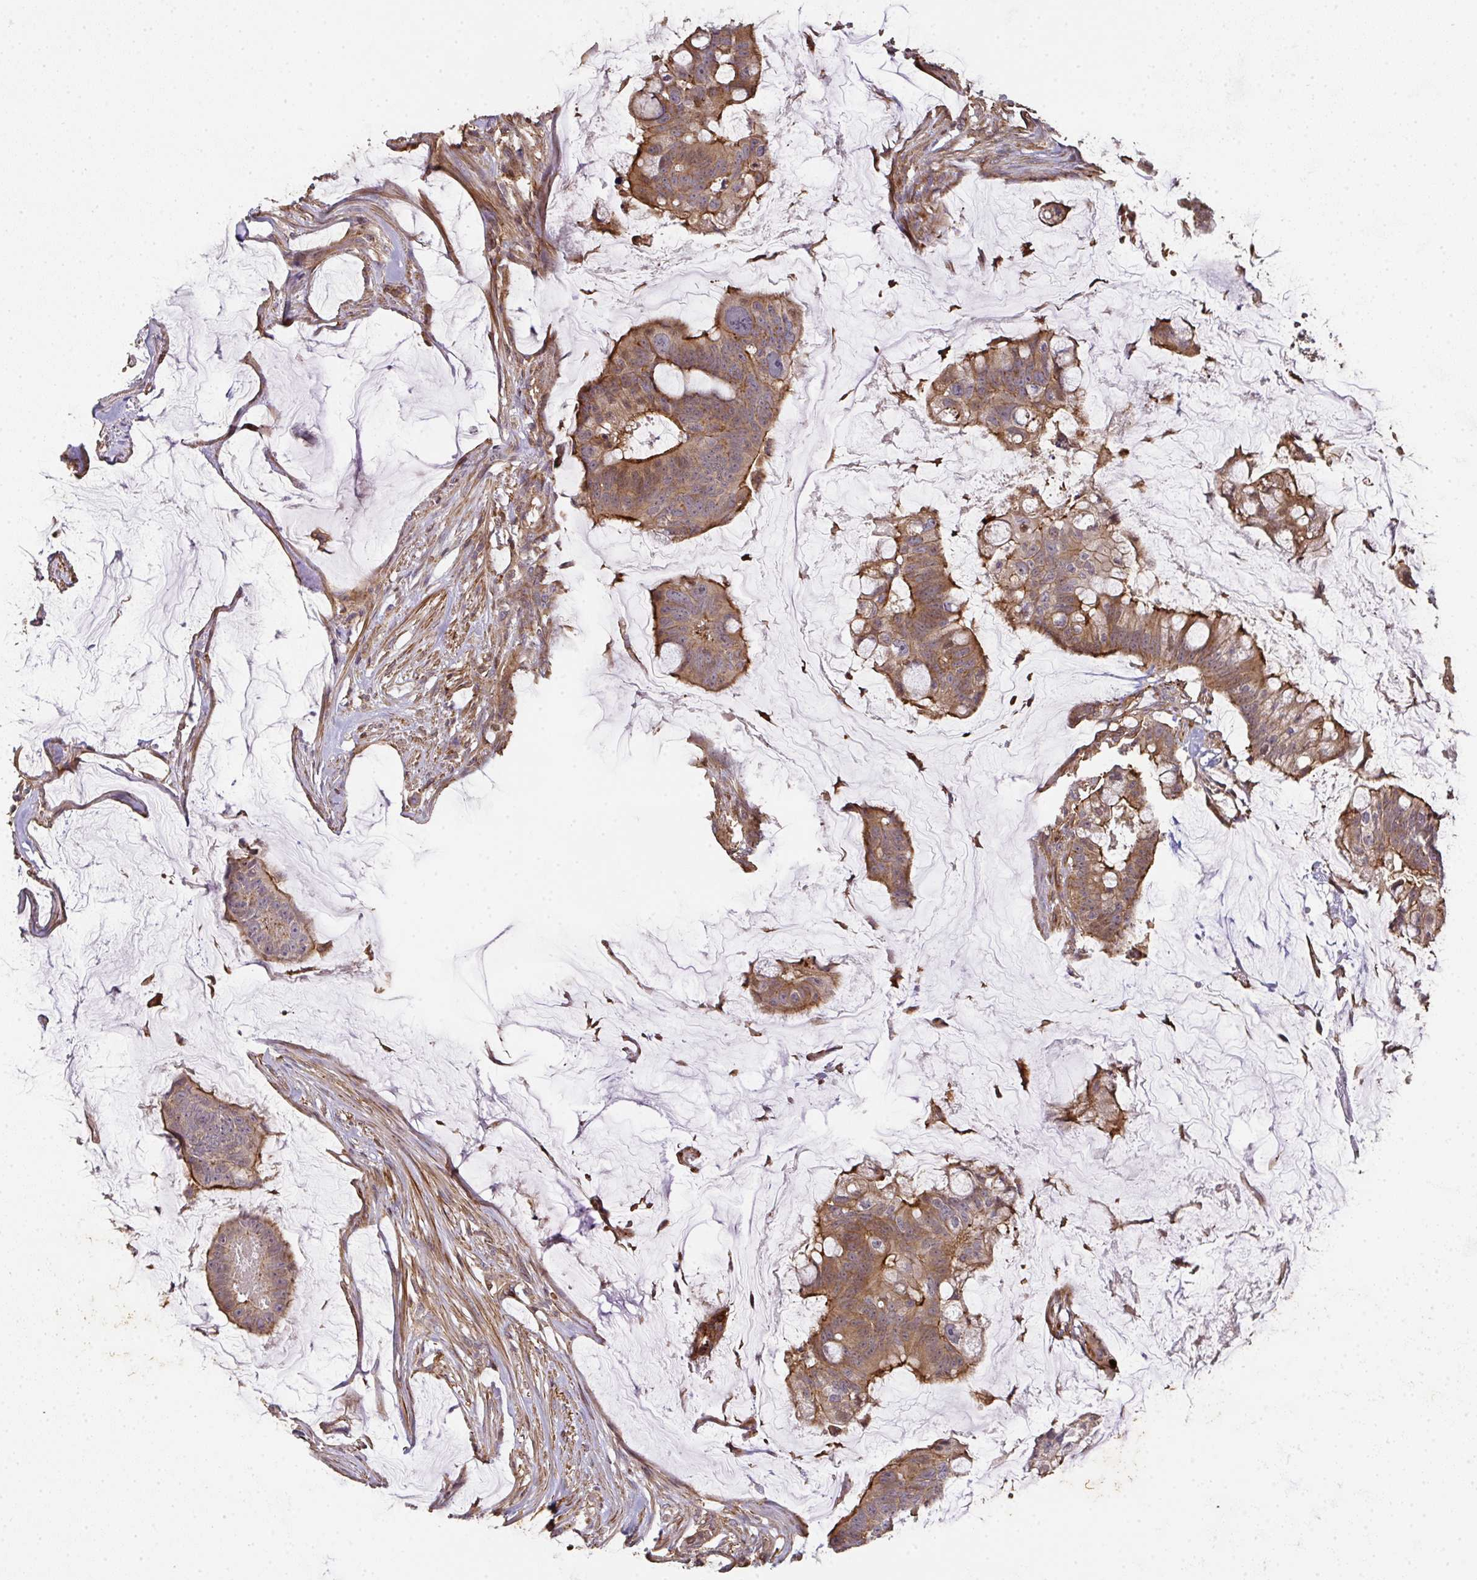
{"staining": {"intensity": "moderate", "quantity": ">75%", "location": "cytoplasmic/membranous"}, "tissue": "colorectal cancer", "cell_type": "Tumor cells", "image_type": "cancer", "snomed": [{"axis": "morphology", "description": "Adenocarcinoma, NOS"}, {"axis": "topography", "description": "Colon"}], "caption": "Moderate cytoplasmic/membranous staining is present in about >75% of tumor cells in colorectal adenocarcinoma.", "gene": "TNMD", "patient": {"sex": "male", "age": 62}}